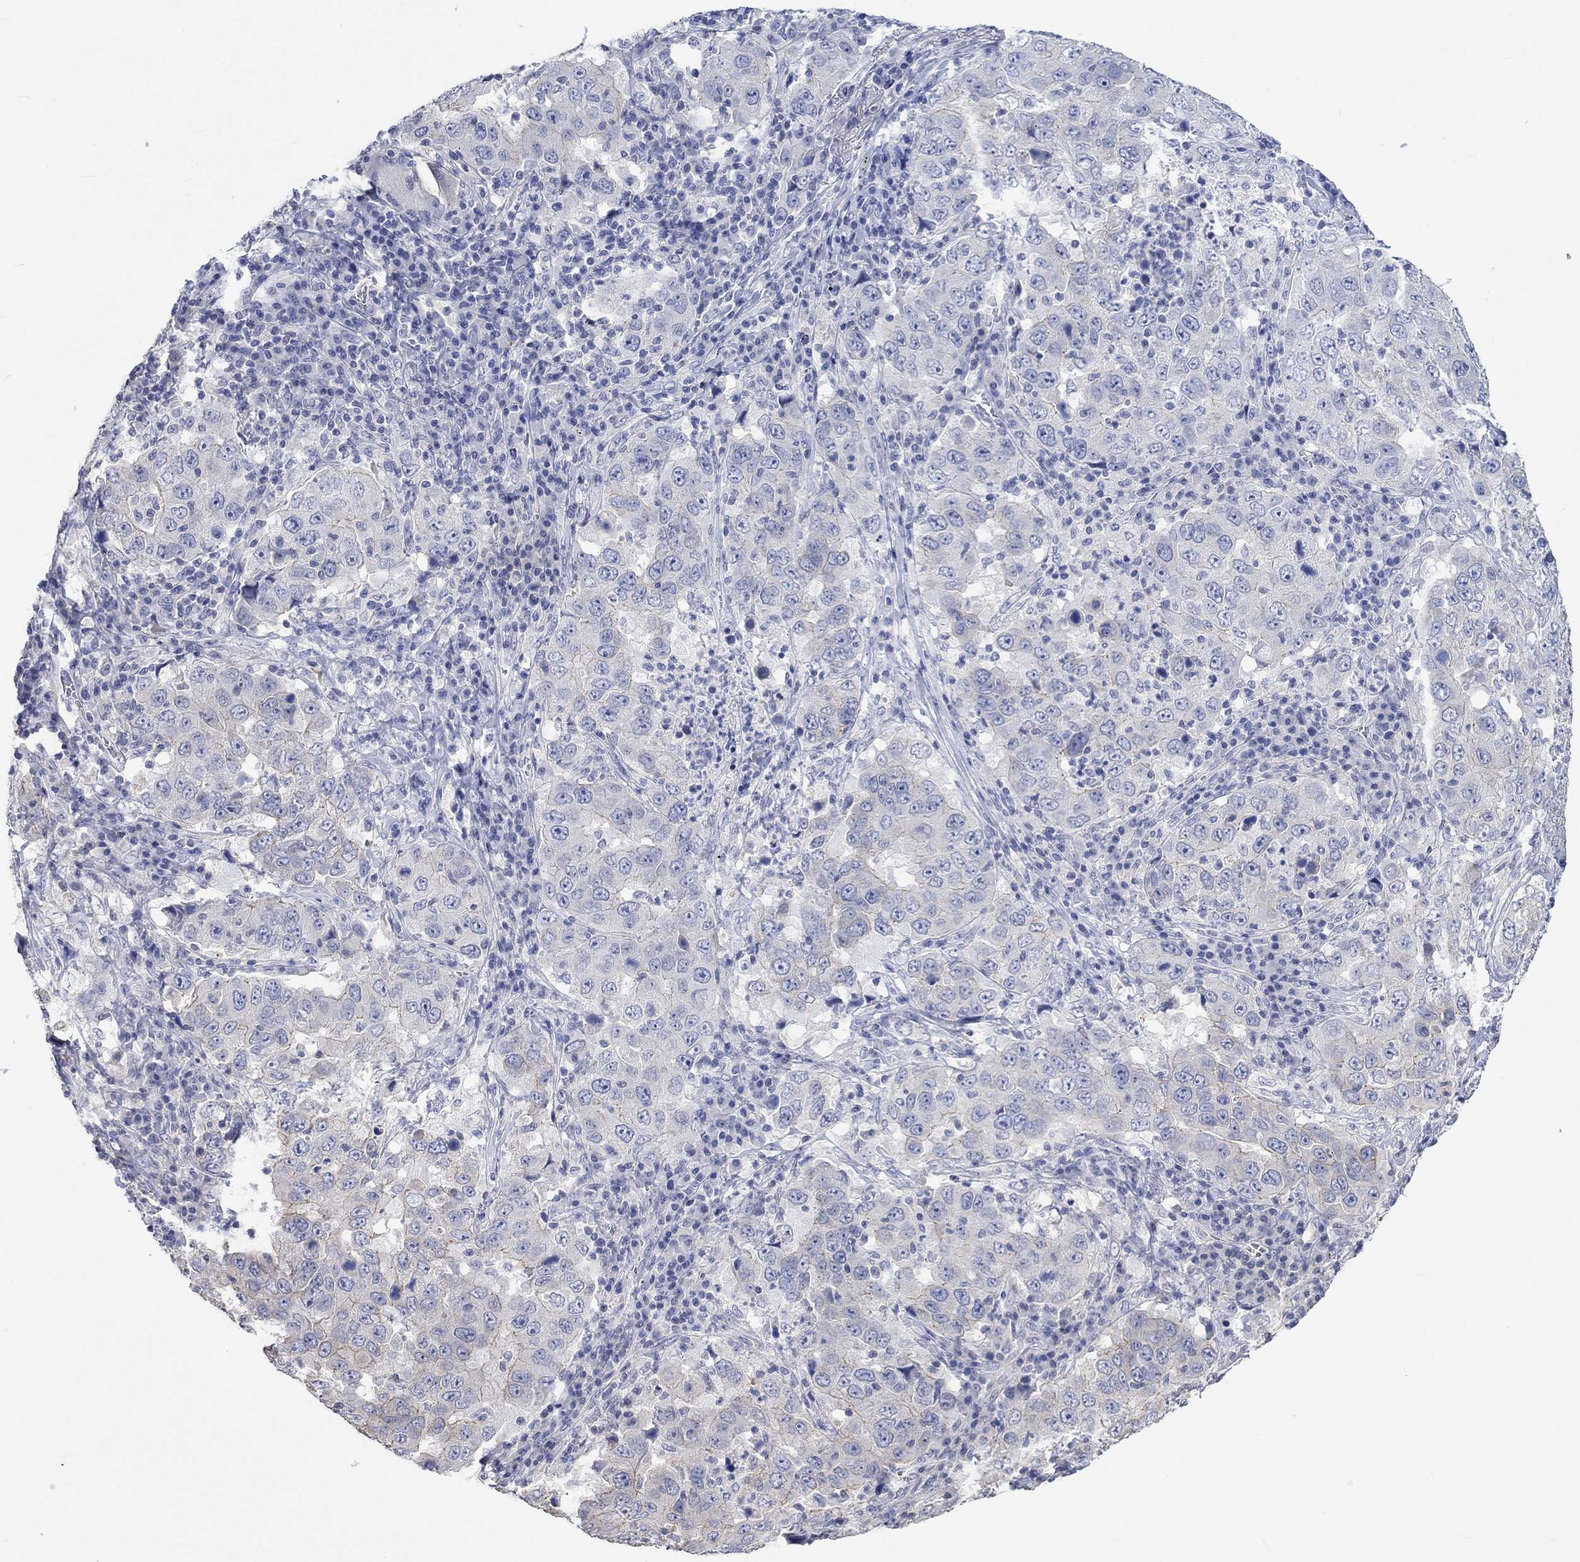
{"staining": {"intensity": "moderate", "quantity": "<25%", "location": "cytoplasmic/membranous"}, "tissue": "lung cancer", "cell_type": "Tumor cells", "image_type": "cancer", "snomed": [{"axis": "morphology", "description": "Adenocarcinoma, NOS"}, {"axis": "topography", "description": "Lung"}], "caption": "Lung cancer (adenocarcinoma) tissue exhibits moderate cytoplasmic/membranous expression in approximately <25% of tumor cells", "gene": "AGRP", "patient": {"sex": "male", "age": 73}}